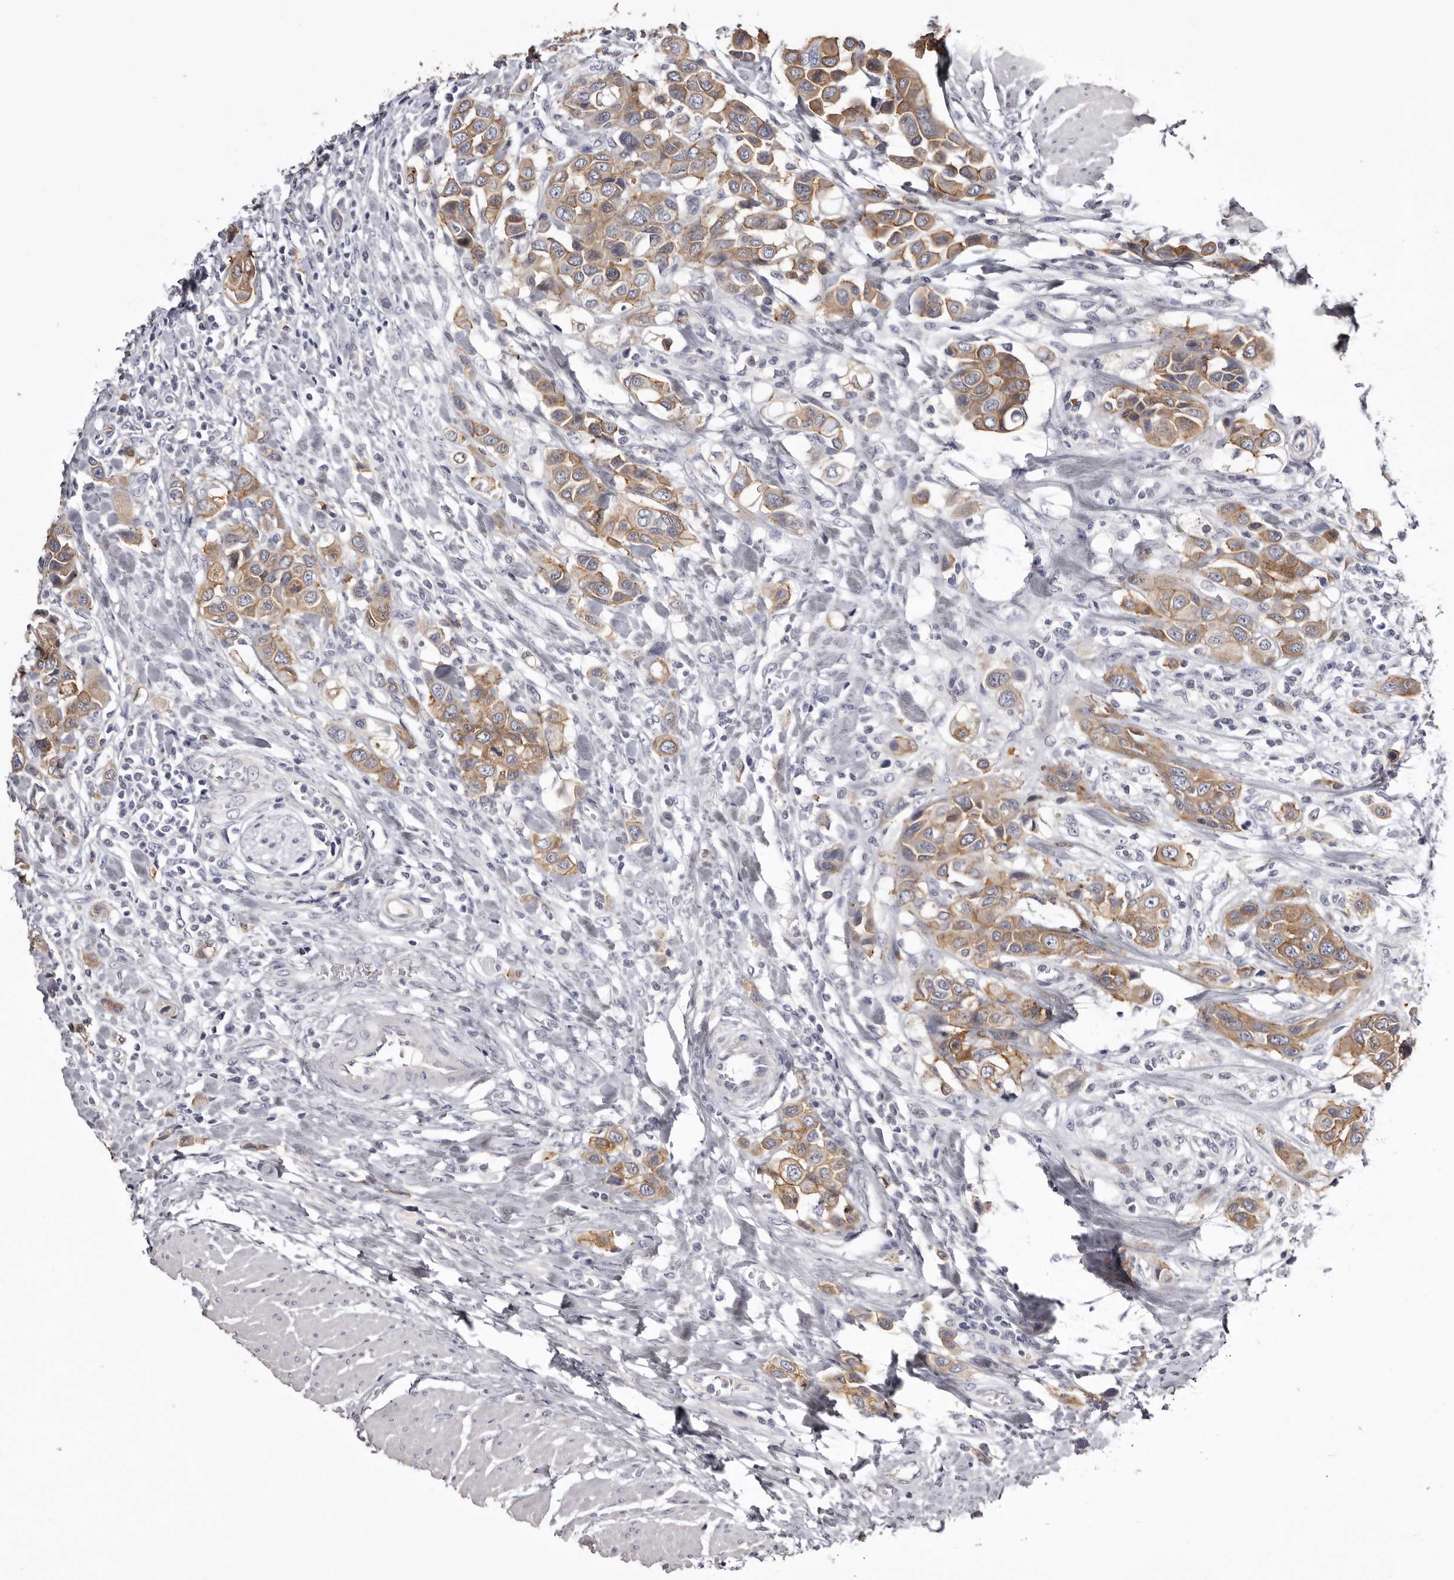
{"staining": {"intensity": "moderate", "quantity": ">75%", "location": "cytoplasmic/membranous"}, "tissue": "urothelial cancer", "cell_type": "Tumor cells", "image_type": "cancer", "snomed": [{"axis": "morphology", "description": "Urothelial carcinoma, High grade"}, {"axis": "topography", "description": "Urinary bladder"}], "caption": "Immunohistochemical staining of human urothelial cancer reveals moderate cytoplasmic/membranous protein positivity in approximately >75% of tumor cells.", "gene": "LAD1", "patient": {"sex": "male", "age": 50}}